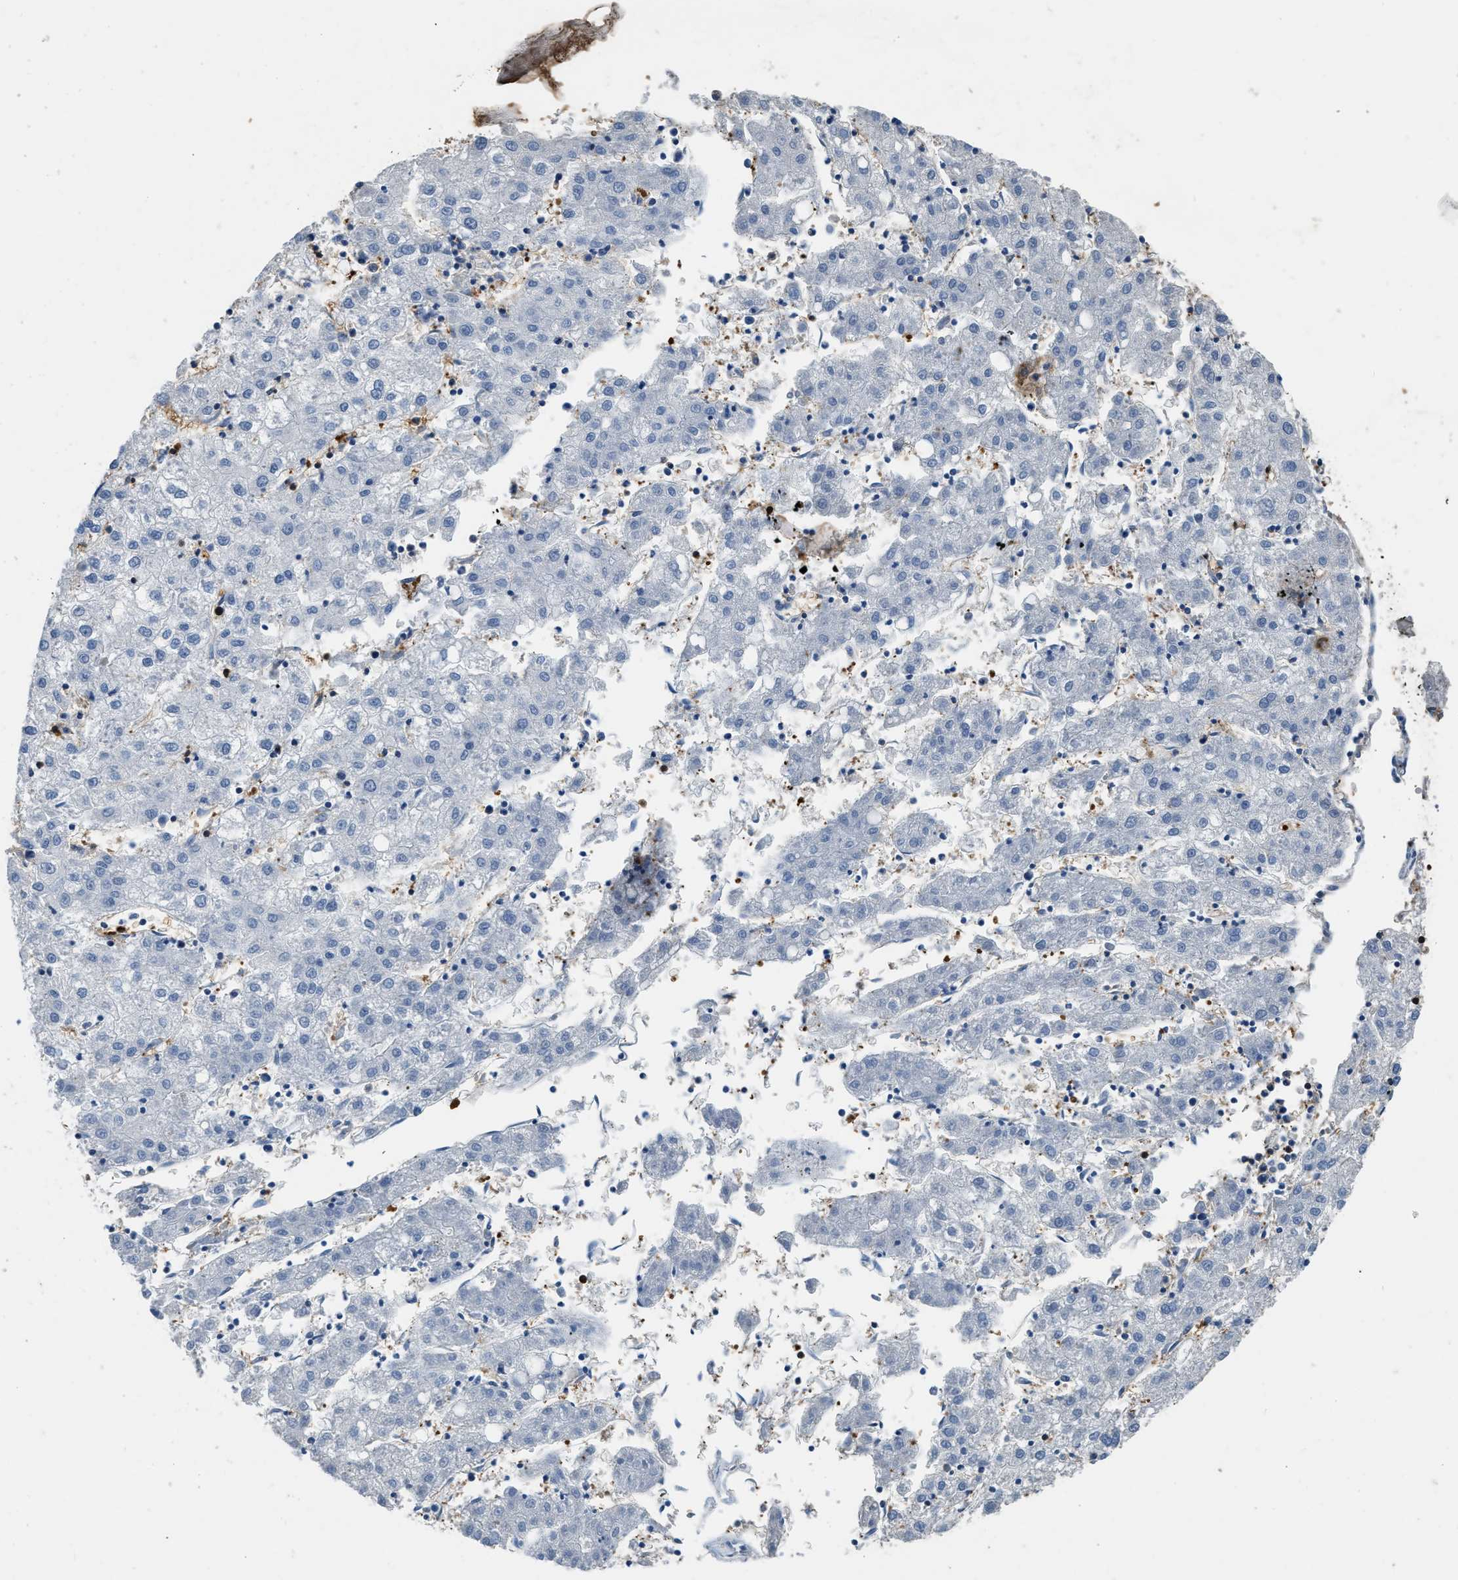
{"staining": {"intensity": "negative", "quantity": "none", "location": "none"}, "tissue": "liver cancer", "cell_type": "Tumor cells", "image_type": "cancer", "snomed": [{"axis": "morphology", "description": "Carcinoma, Hepatocellular, NOS"}, {"axis": "topography", "description": "Liver"}], "caption": "This is an IHC micrograph of liver cancer. There is no staining in tumor cells.", "gene": "ARHGDIB", "patient": {"sex": "male", "age": 72}}